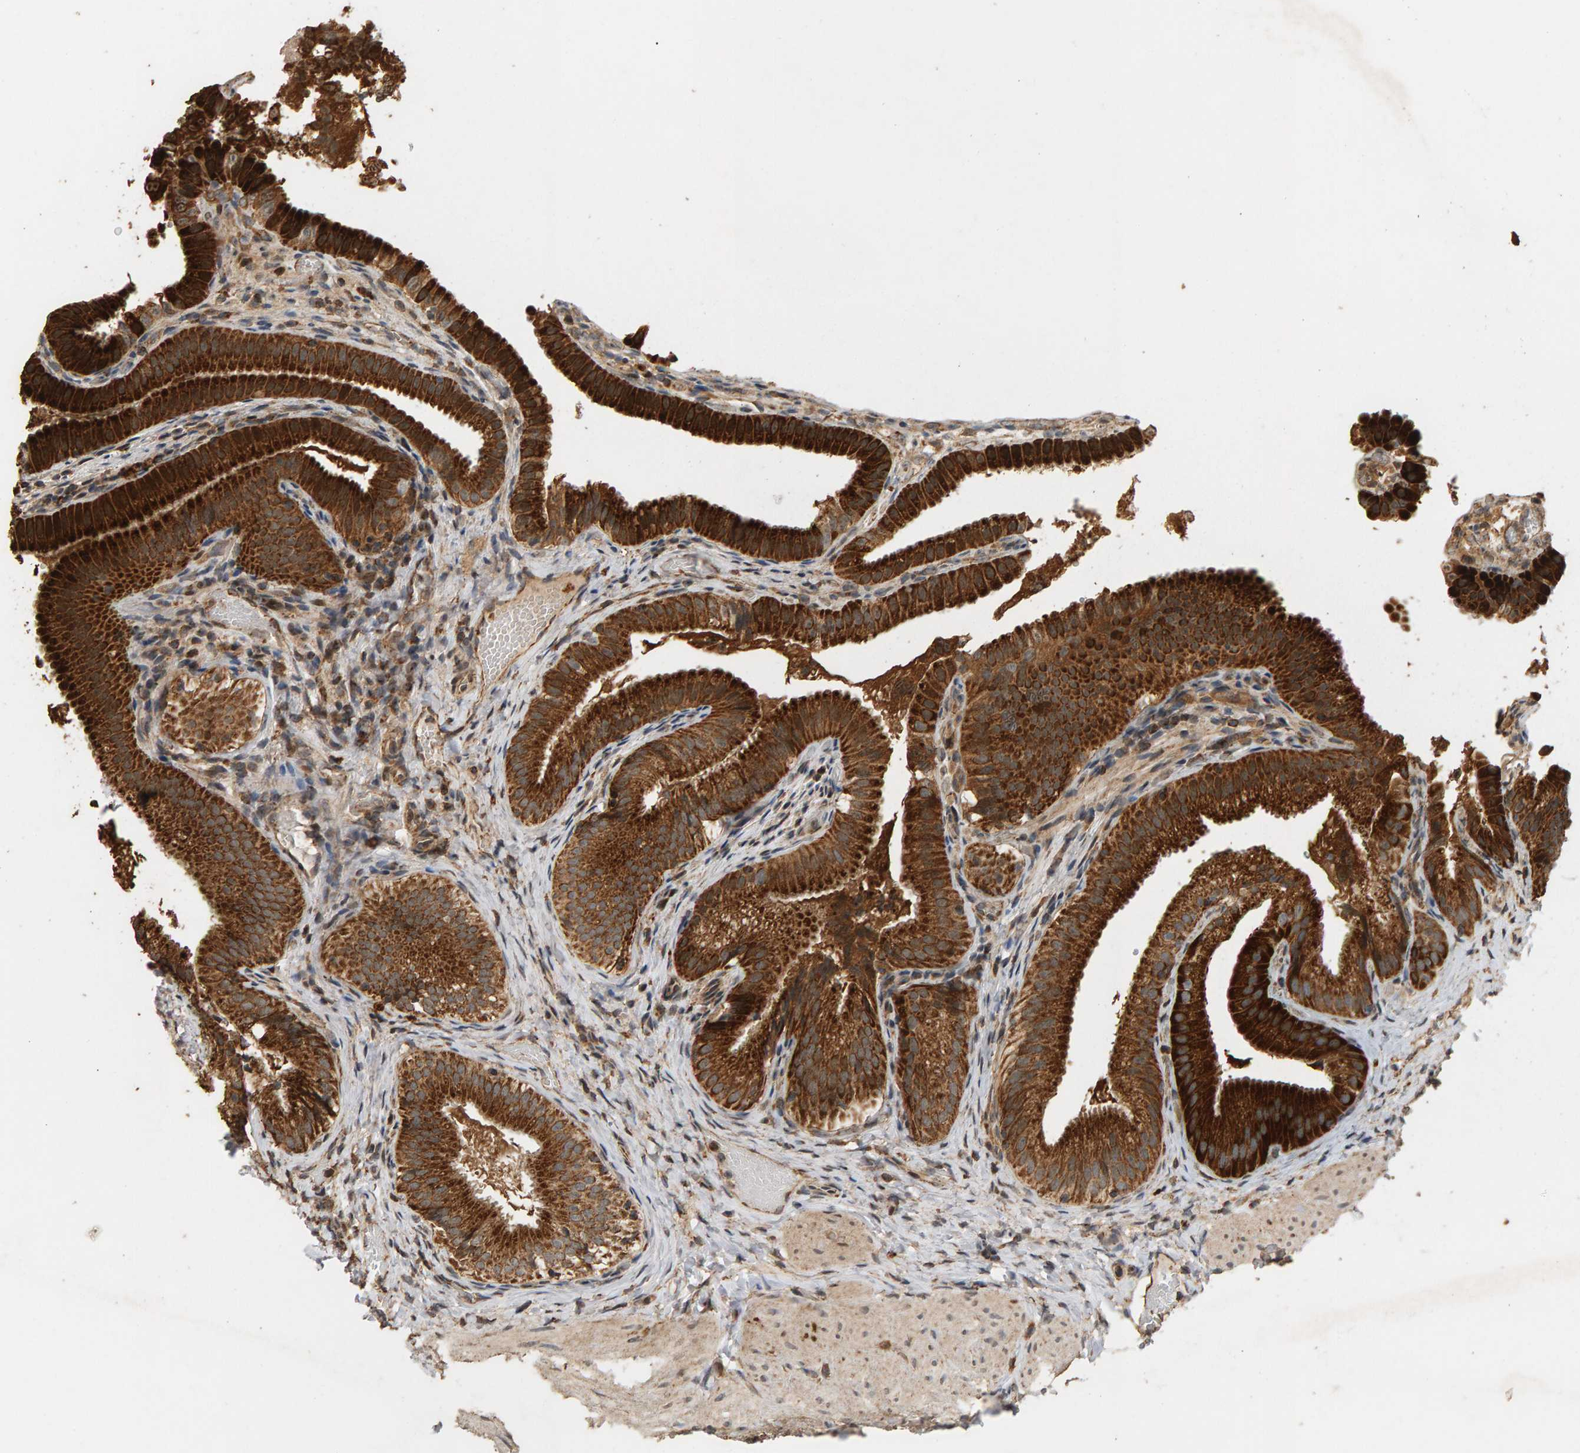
{"staining": {"intensity": "strong", "quantity": ">75%", "location": "cytoplasmic/membranous"}, "tissue": "gallbladder", "cell_type": "Glandular cells", "image_type": "normal", "snomed": [{"axis": "morphology", "description": "Normal tissue, NOS"}, {"axis": "topography", "description": "Gallbladder"}], "caption": "Protein staining by immunohistochemistry (IHC) shows strong cytoplasmic/membranous expression in approximately >75% of glandular cells in normal gallbladder.", "gene": "GSTK1", "patient": {"sex": "female", "age": 30}}